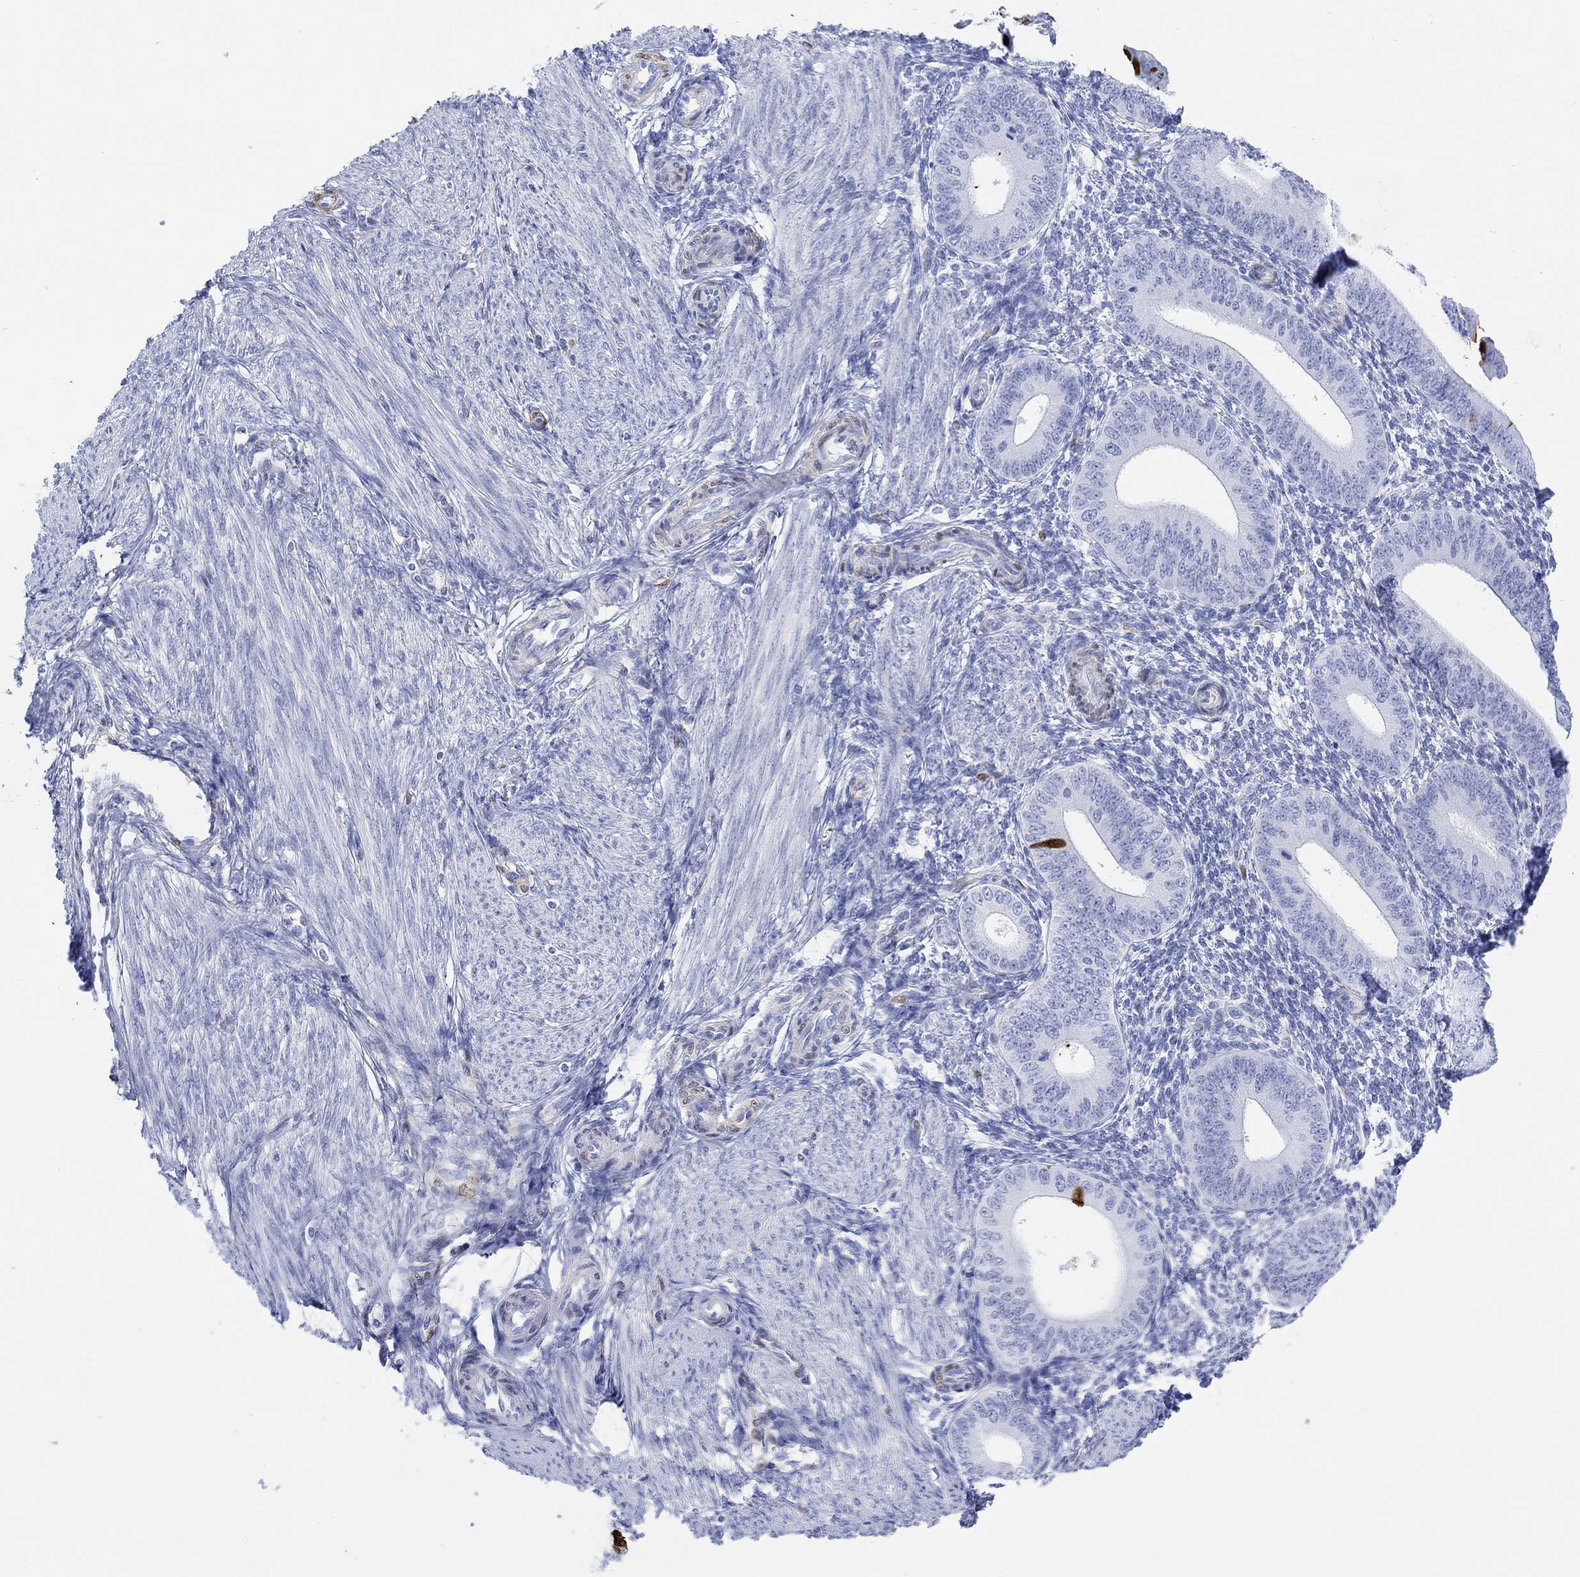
{"staining": {"intensity": "negative", "quantity": "none", "location": "none"}, "tissue": "endometrium", "cell_type": "Cells in endometrial stroma", "image_type": "normal", "snomed": [{"axis": "morphology", "description": "Normal tissue, NOS"}, {"axis": "topography", "description": "Endometrium"}], "caption": "DAB (3,3'-diaminobenzidine) immunohistochemical staining of normal human endometrium shows no significant positivity in cells in endometrial stroma.", "gene": "TPPP3", "patient": {"sex": "female", "age": 39}}